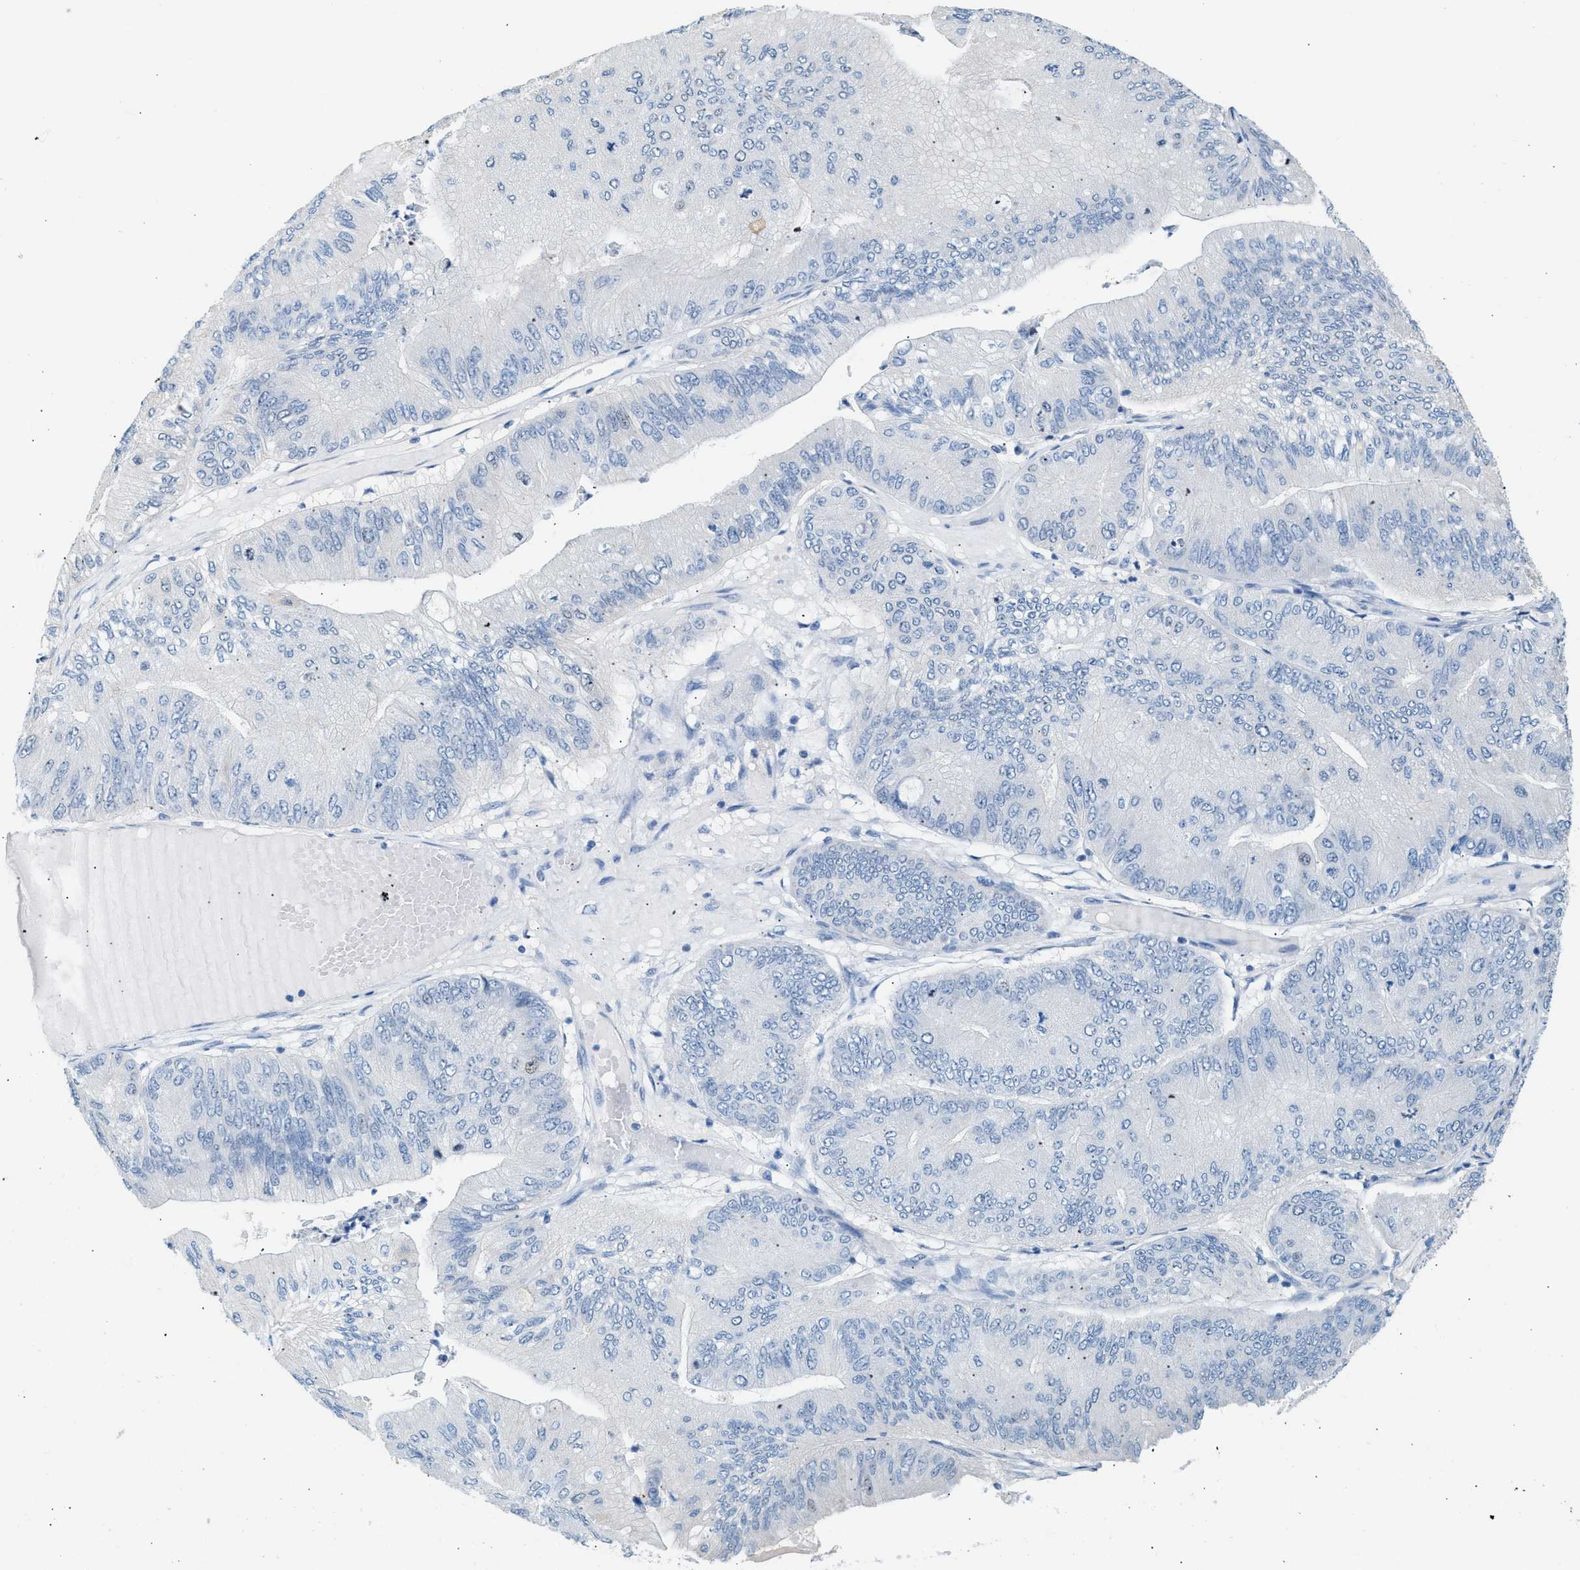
{"staining": {"intensity": "negative", "quantity": "none", "location": "none"}, "tissue": "ovarian cancer", "cell_type": "Tumor cells", "image_type": "cancer", "snomed": [{"axis": "morphology", "description": "Cystadenocarcinoma, mucinous, NOS"}, {"axis": "topography", "description": "Ovary"}], "caption": "Protein analysis of ovarian cancer exhibits no significant staining in tumor cells.", "gene": "SPAM1", "patient": {"sex": "female", "age": 61}}